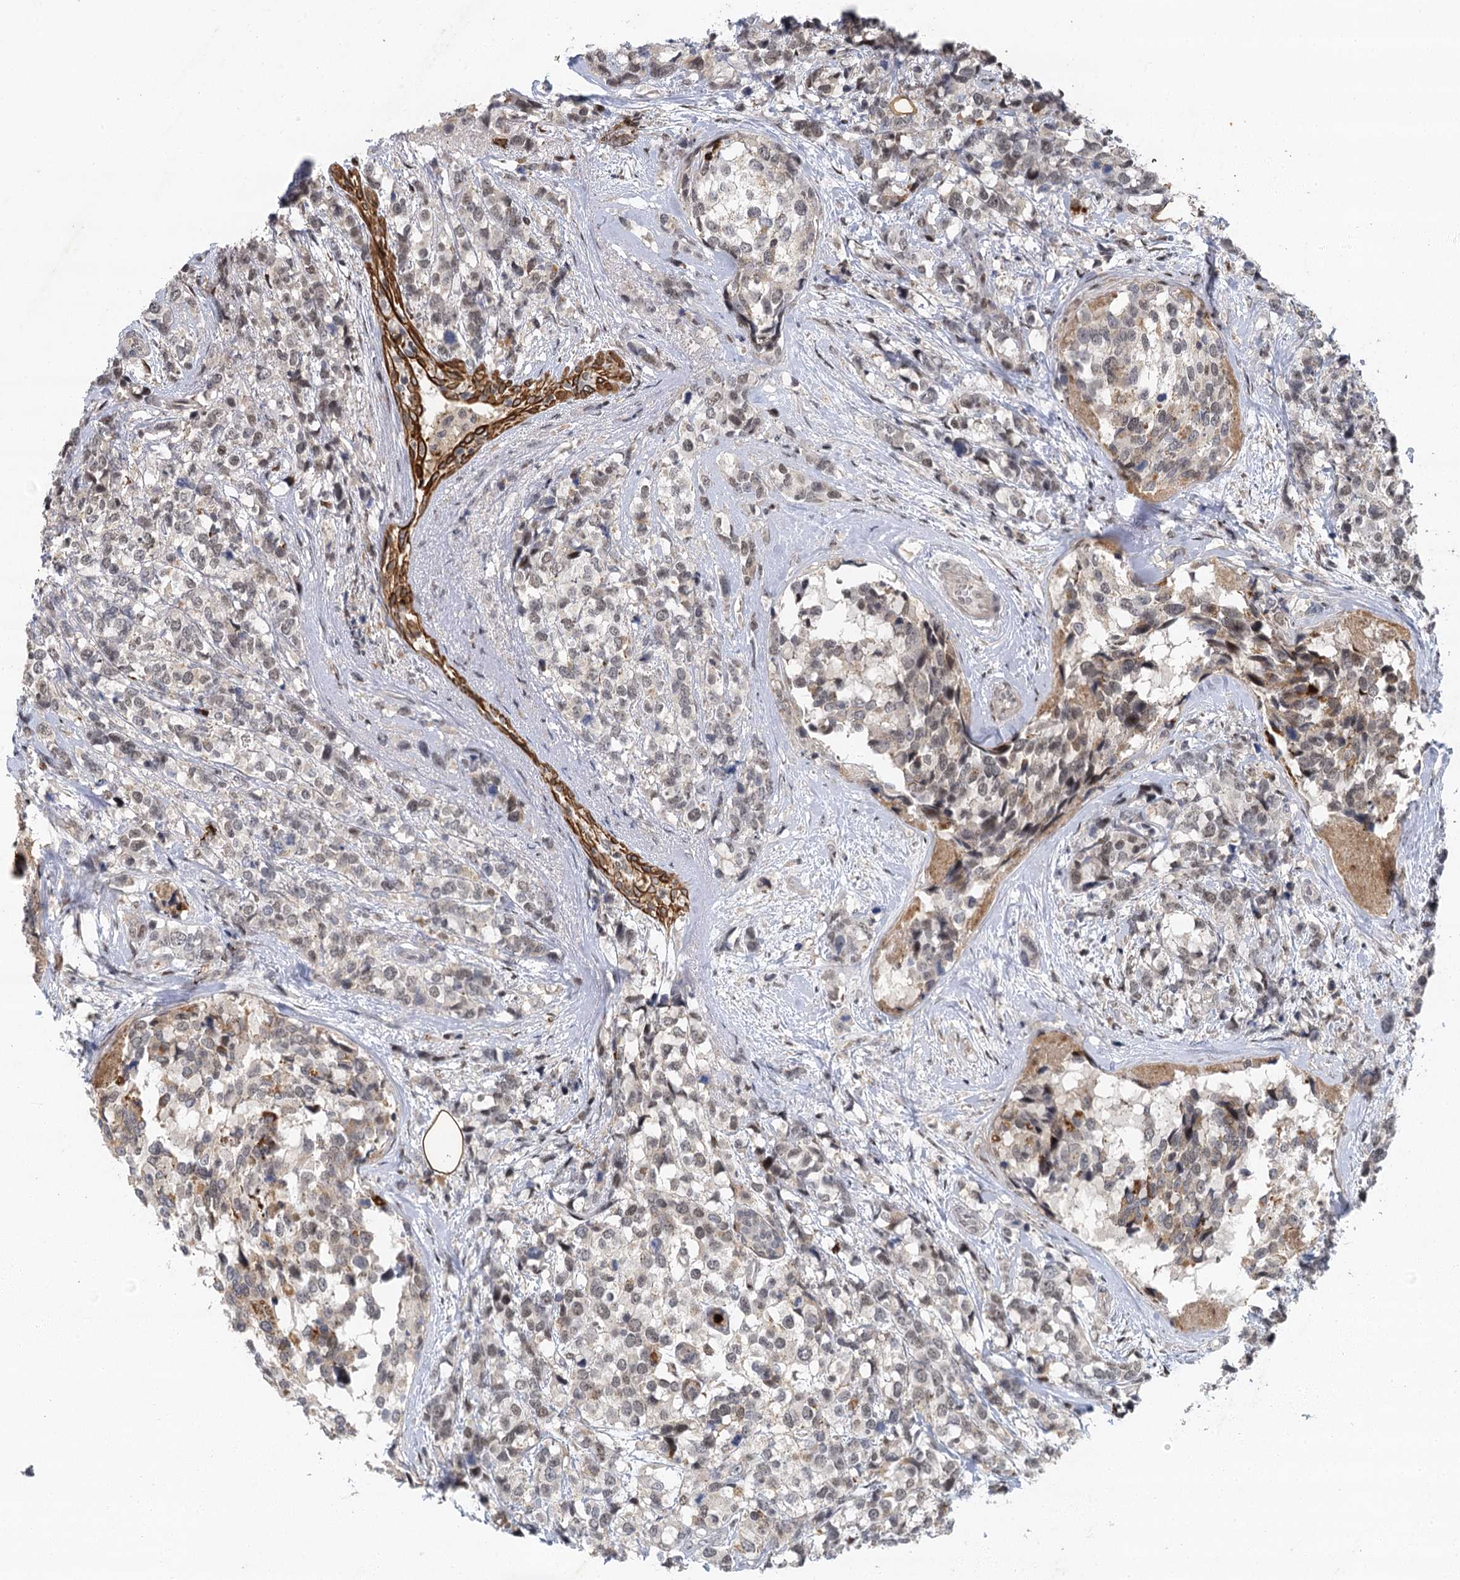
{"staining": {"intensity": "negative", "quantity": "none", "location": "none"}, "tissue": "breast cancer", "cell_type": "Tumor cells", "image_type": "cancer", "snomed": [{"axis": "morphology", "description": "Lobular carcinoma"}, {"axis": "topography", "description": "Breast"}], "caption": "Breast cancer (lobular carcinoma) was stained to show a protein in brown. There is no significant expression in tumor cells. The staining was performed using DAB (3,3'-diaminobenzidine) to visualize the protein expression in brown, while the nuclei were stained in blue with hematoxylin (Magnification: 20x).", "gene": "IL11RA", "patient": {"sex": "female", "age": 59}}